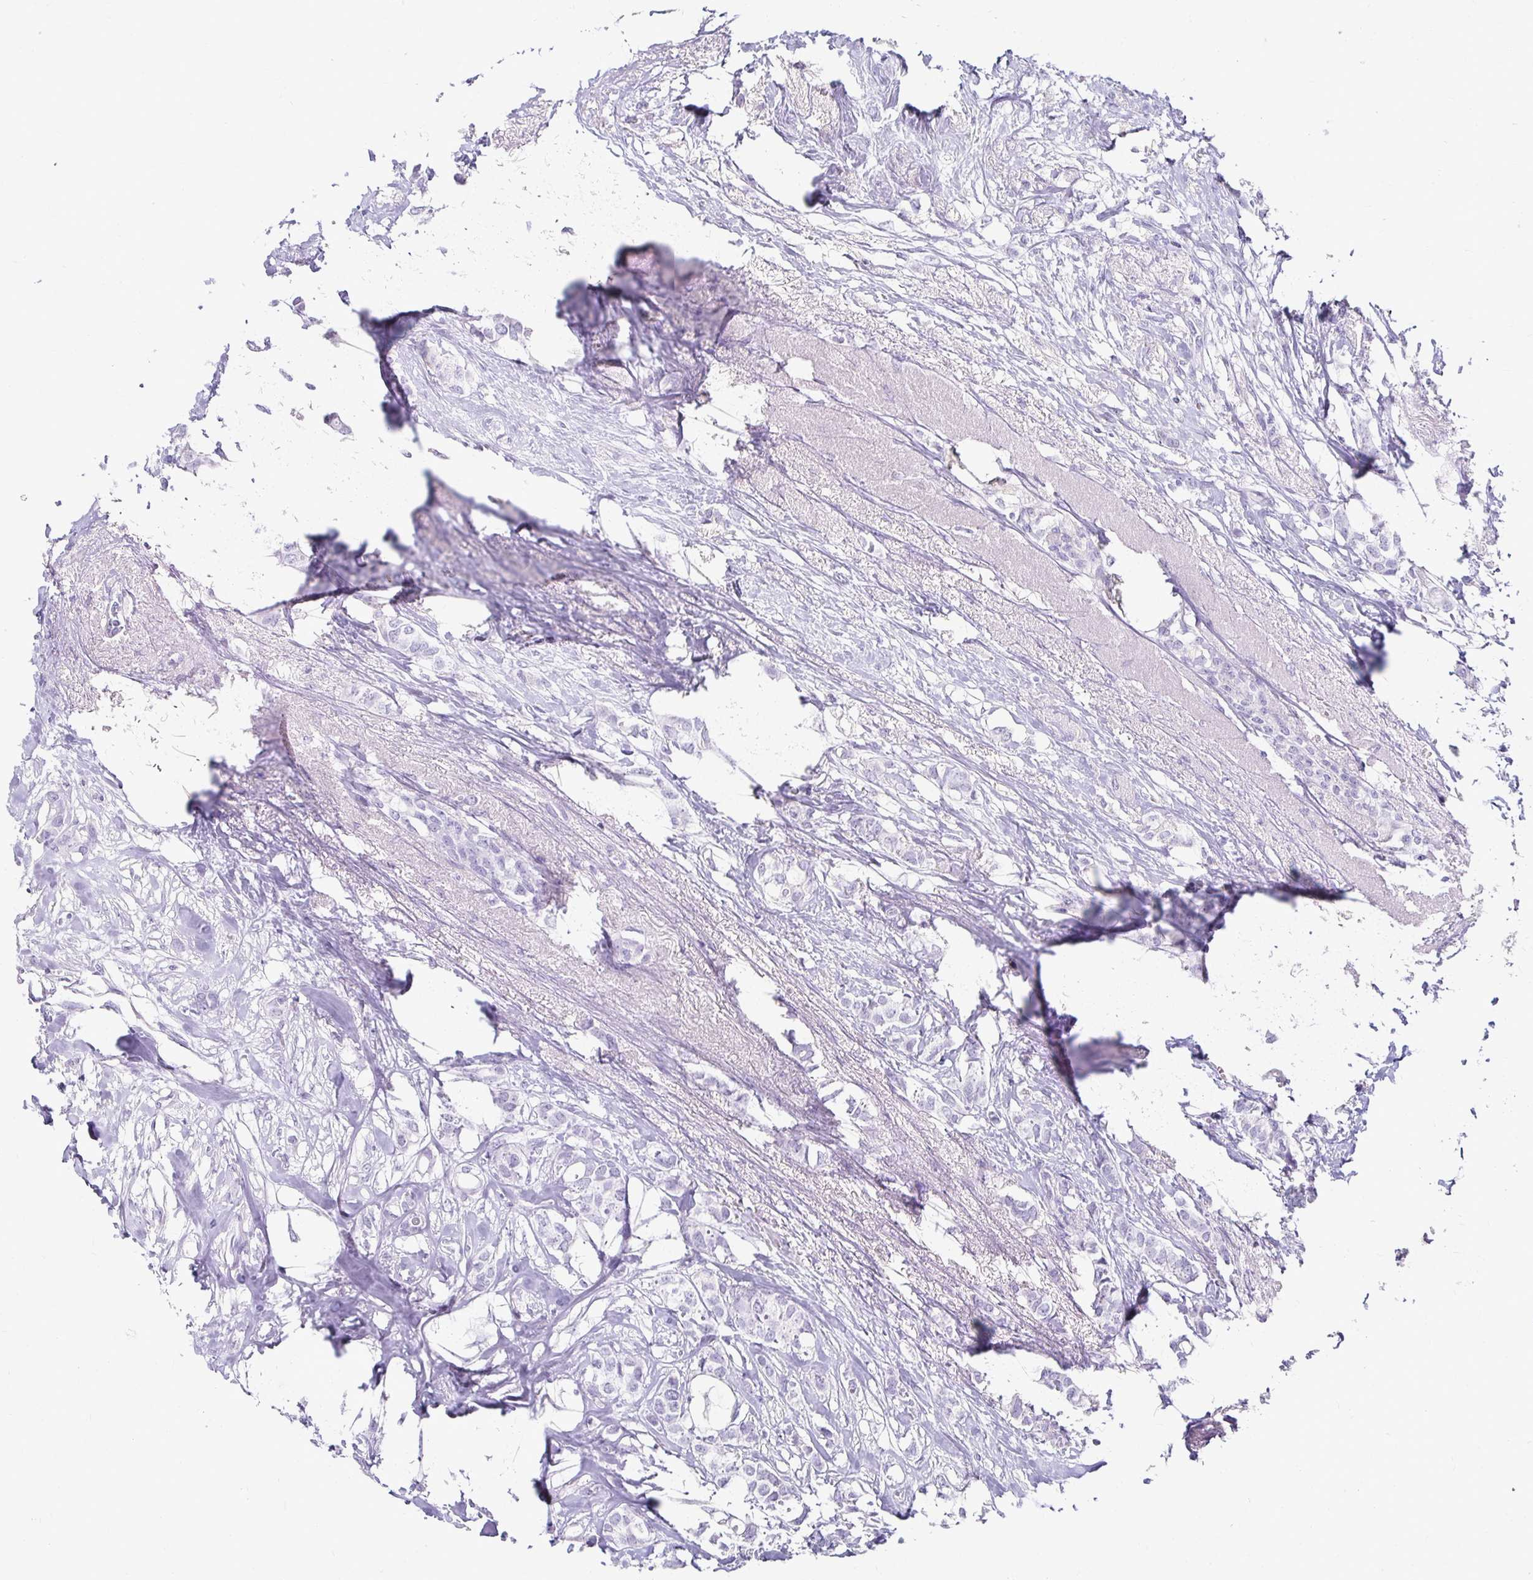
{"staining": {"intensity": "negative", "quantity": "none", "location": "none"}, "tissue": "breast cancer", "cell_type": "Tumor cells", "image_type": "cancer", "snomed": [{"axis": "morphology", "description": "Duct carcinoma"}, {"axis": "topography", "description": "Breast"}], "caption": "Infiltrating ductal carcinoma (breast) stained for a protein using IHC shows no positivity tumor cells.", "gene": "CST6", "patient": {"sex": "female", "age": 62}}